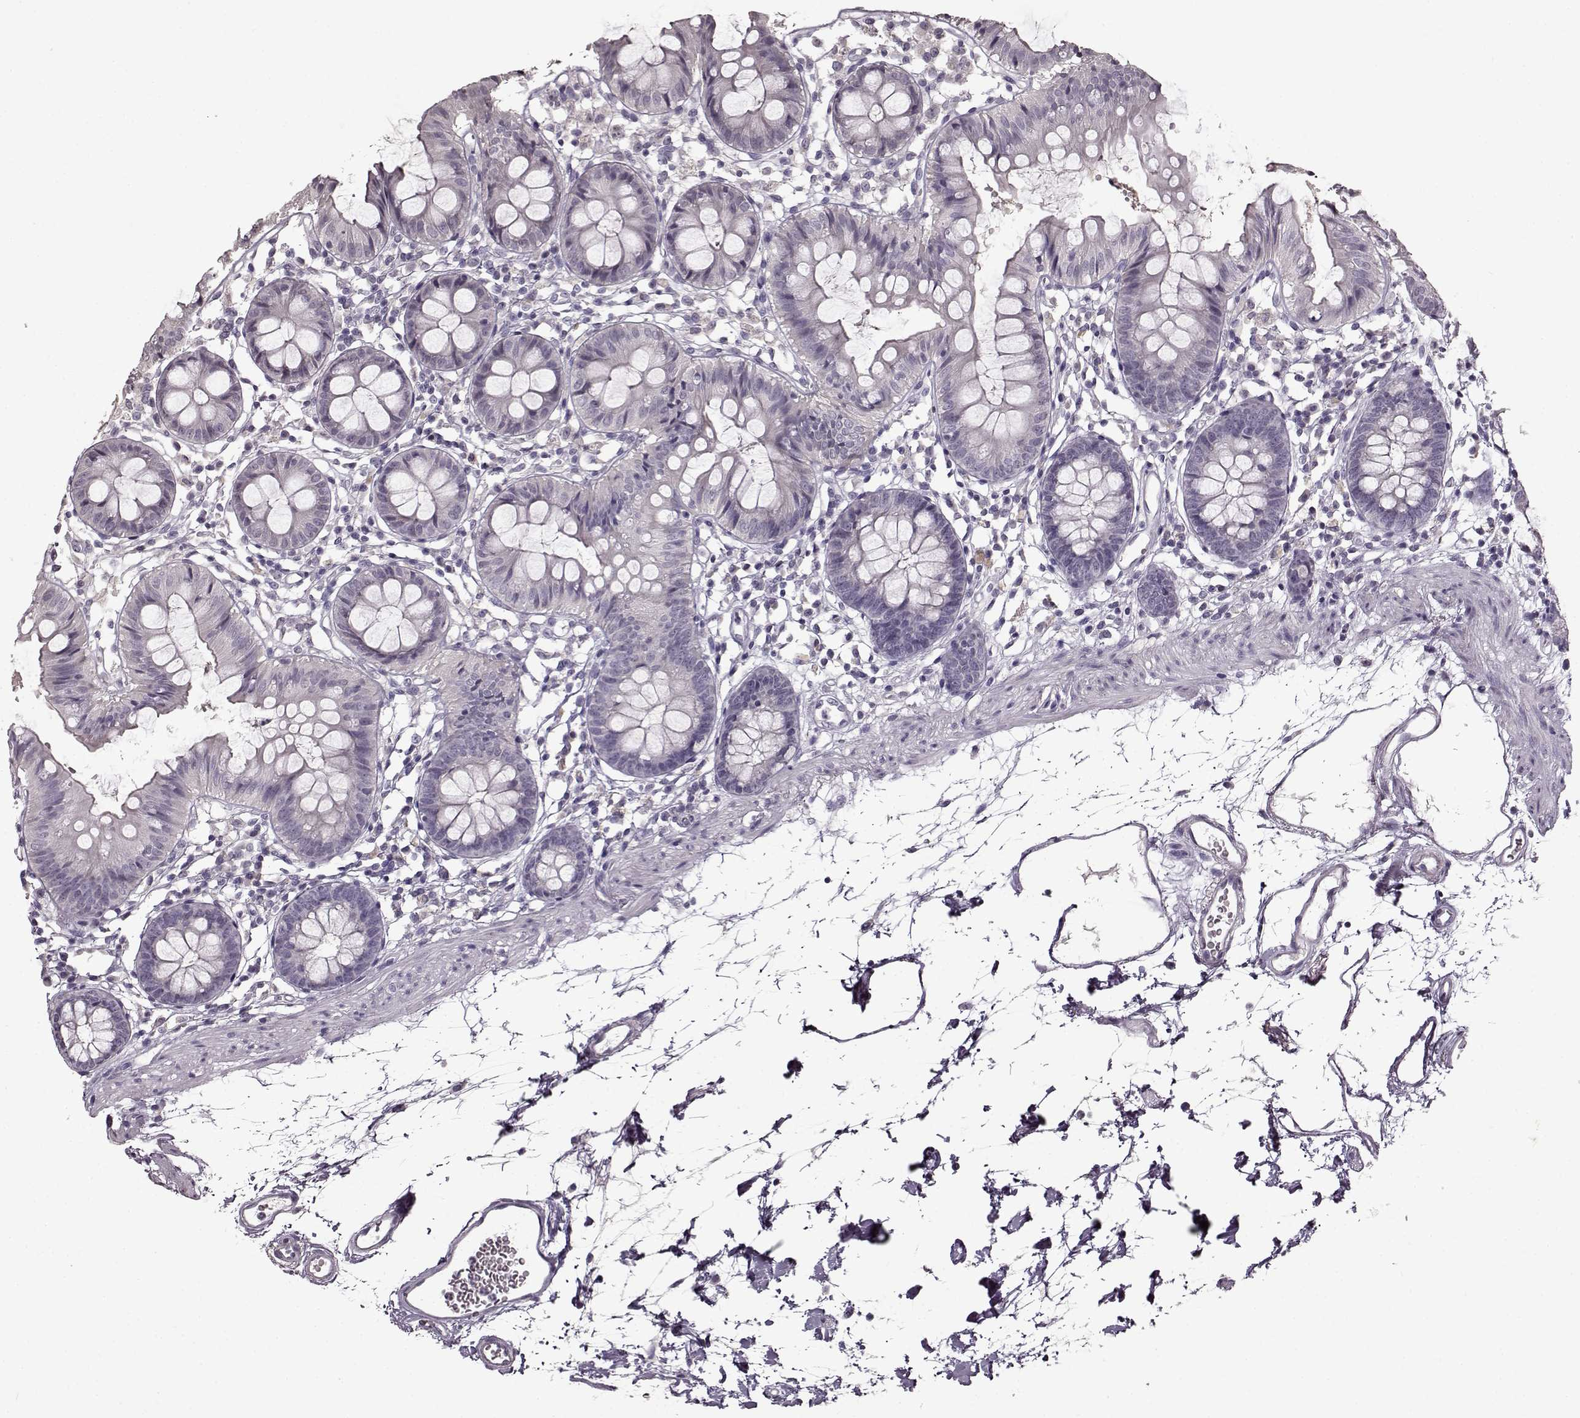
{"staining": {"intensity": "negative", "quantity": "none", "location": "none"}, "tissue": "colon", "cell_type": "Endothelial cells", "image_type": "normal", "snomed": [{"axis": "morphology", "description": "Normal tissue, NOS"}, {"axis": "topography", "description": "Colon"}], "caption": "Immunohistochemistry (IHC) of unremarkable human colon reveals no positivity in endothelial cells. Brightfield microscopy of immunohistochemistry (IHC) stained with DAB (3,3'-diaminobenzidine) (brown) and hematoxylin (blue), captured at high magnification.", "gene": "FSHB", "patient": {"sex": "female", "age": 84}}